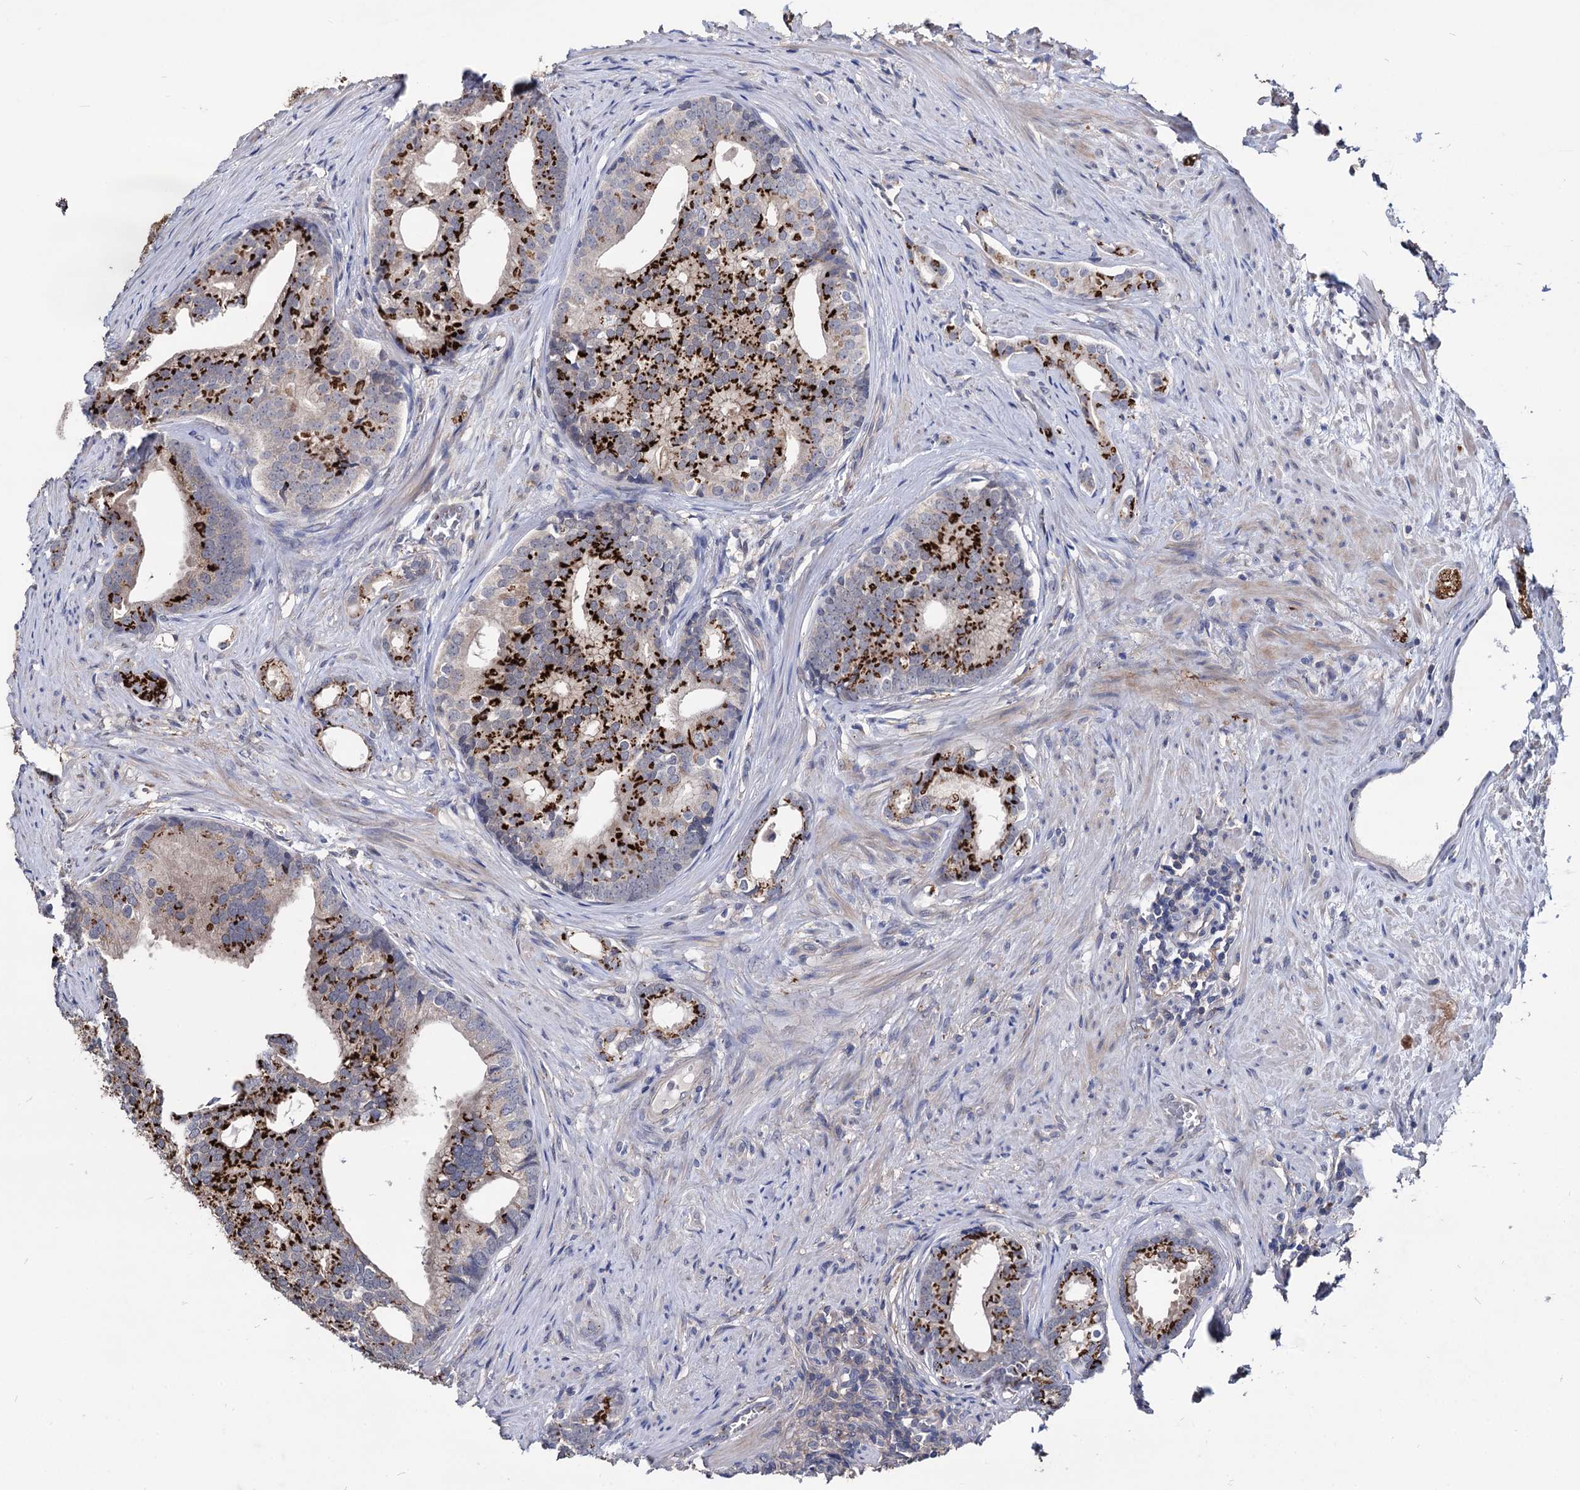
{"staining": {"intensity": "strong", "quantity": ">75%", "location": "cytoplasmic/membranous"}, "tissue": "prostate cancer", "cell_type": "Tumor cells", "image_type": "cancer", "snomed": [{"axis": "morphology", "description": "Adenocarcinoma, Low grade"}, {"axis": "topography", "description": "Prostate"}], "caption": "The immunohistochemical stain labels strong cytoplasmic/membranous staining in tumor cells of prostate adenocarcinoma (low-grade) tissue. The protein is shown in brown color, while the nuclei are stained blue.", "gene": "ESD", "patient": {"sex": "male", "age": 71}}